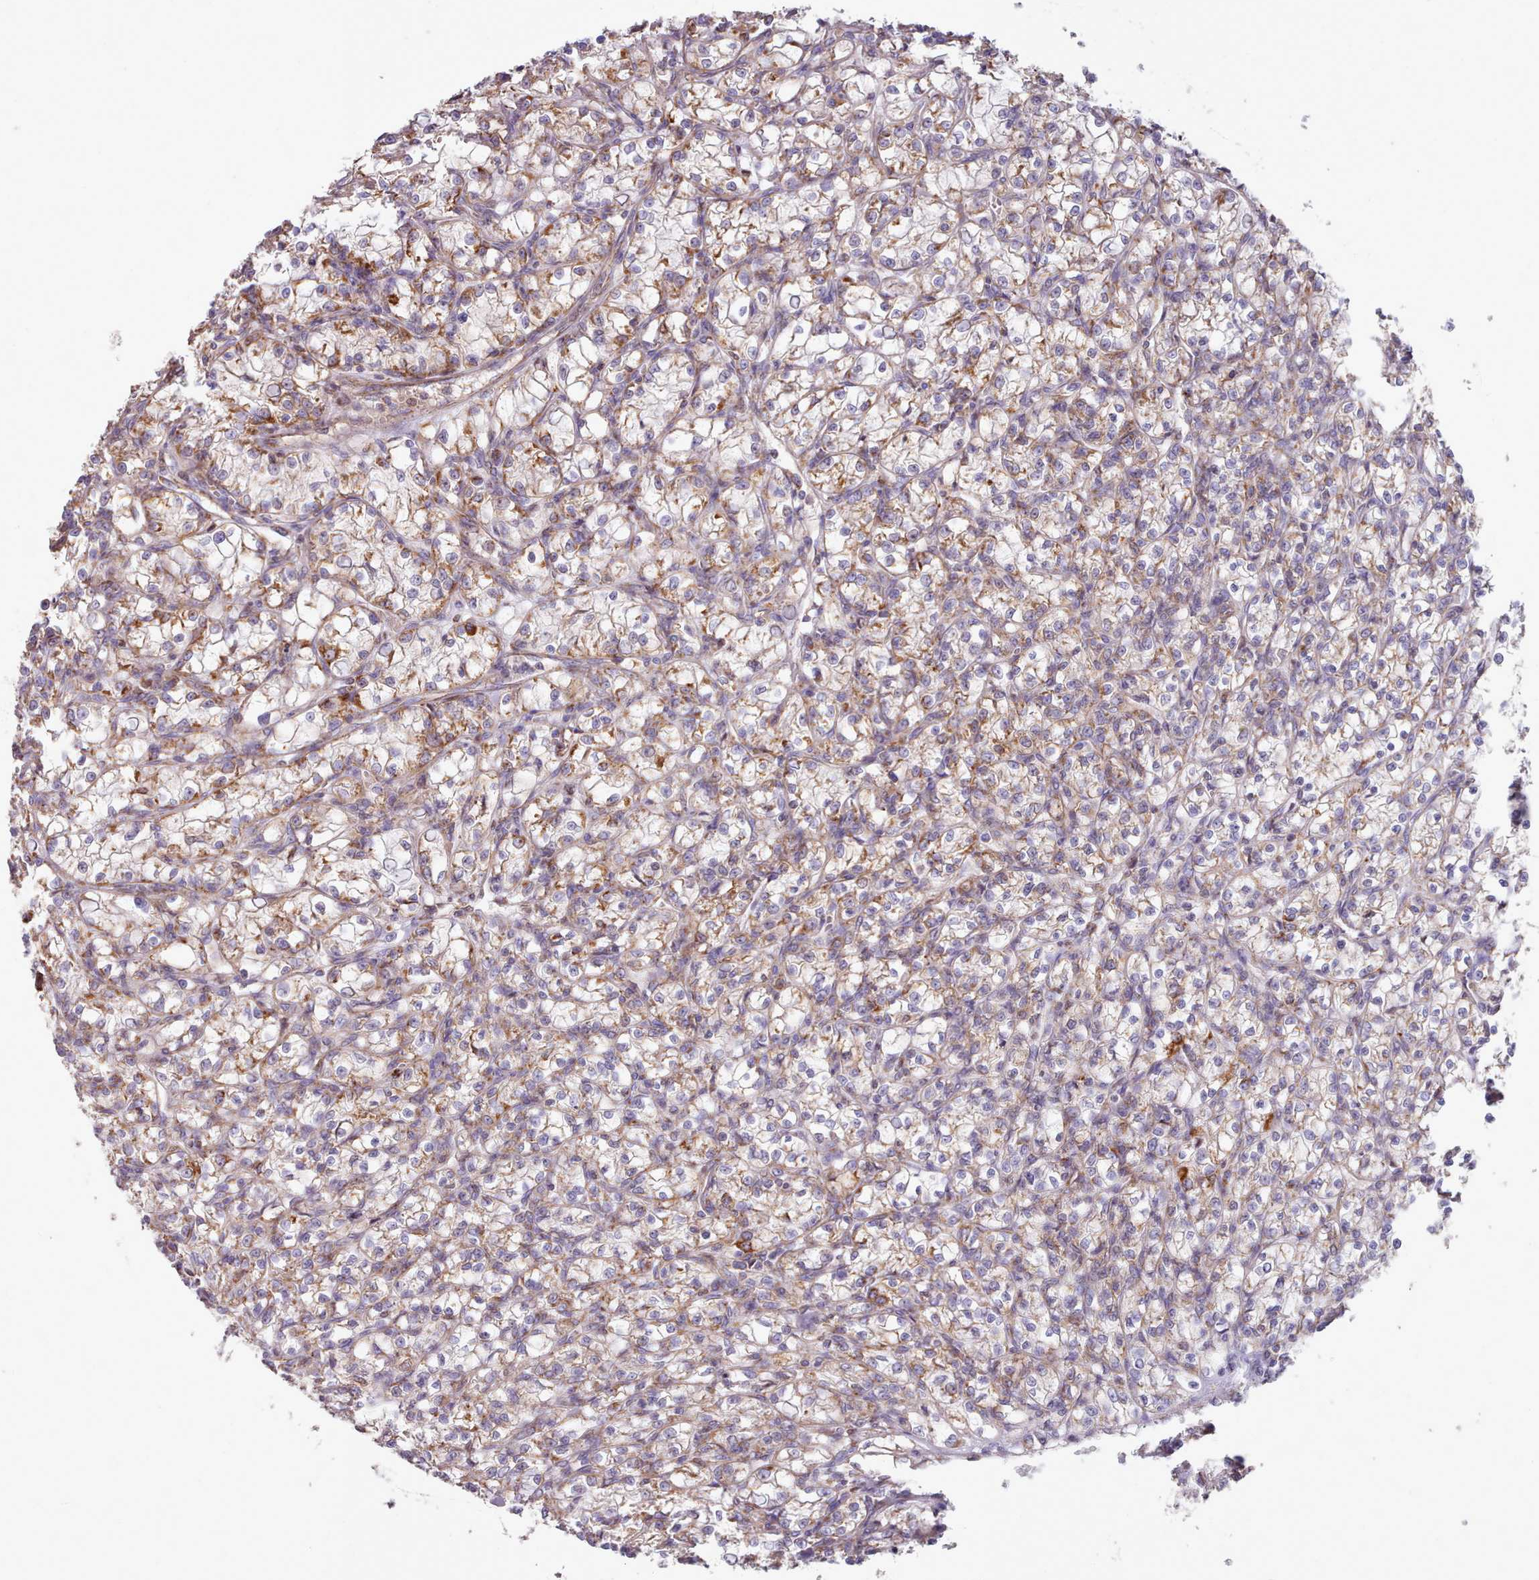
{"staining": {"intensity": "moderate", "quantity": "<25%", "location": "cytoplasmic/membranous"}, "tissue": "renal cancer", "cell_type": "Tumor cells", "image_type": "cancer", "snomed": [{"axis": "morphology", "description": "Adenocarcinoma, NOS"}, {"axis": "topography", "description": "Kidney"}], "caption": "A low amount of moderate cytoplasmic/membranous positivity is seen in approximately <25% of tumor cells in renal cancer tissue.", "gene": "HSDL2", "patient": {"sex": "female", "age": 59}}